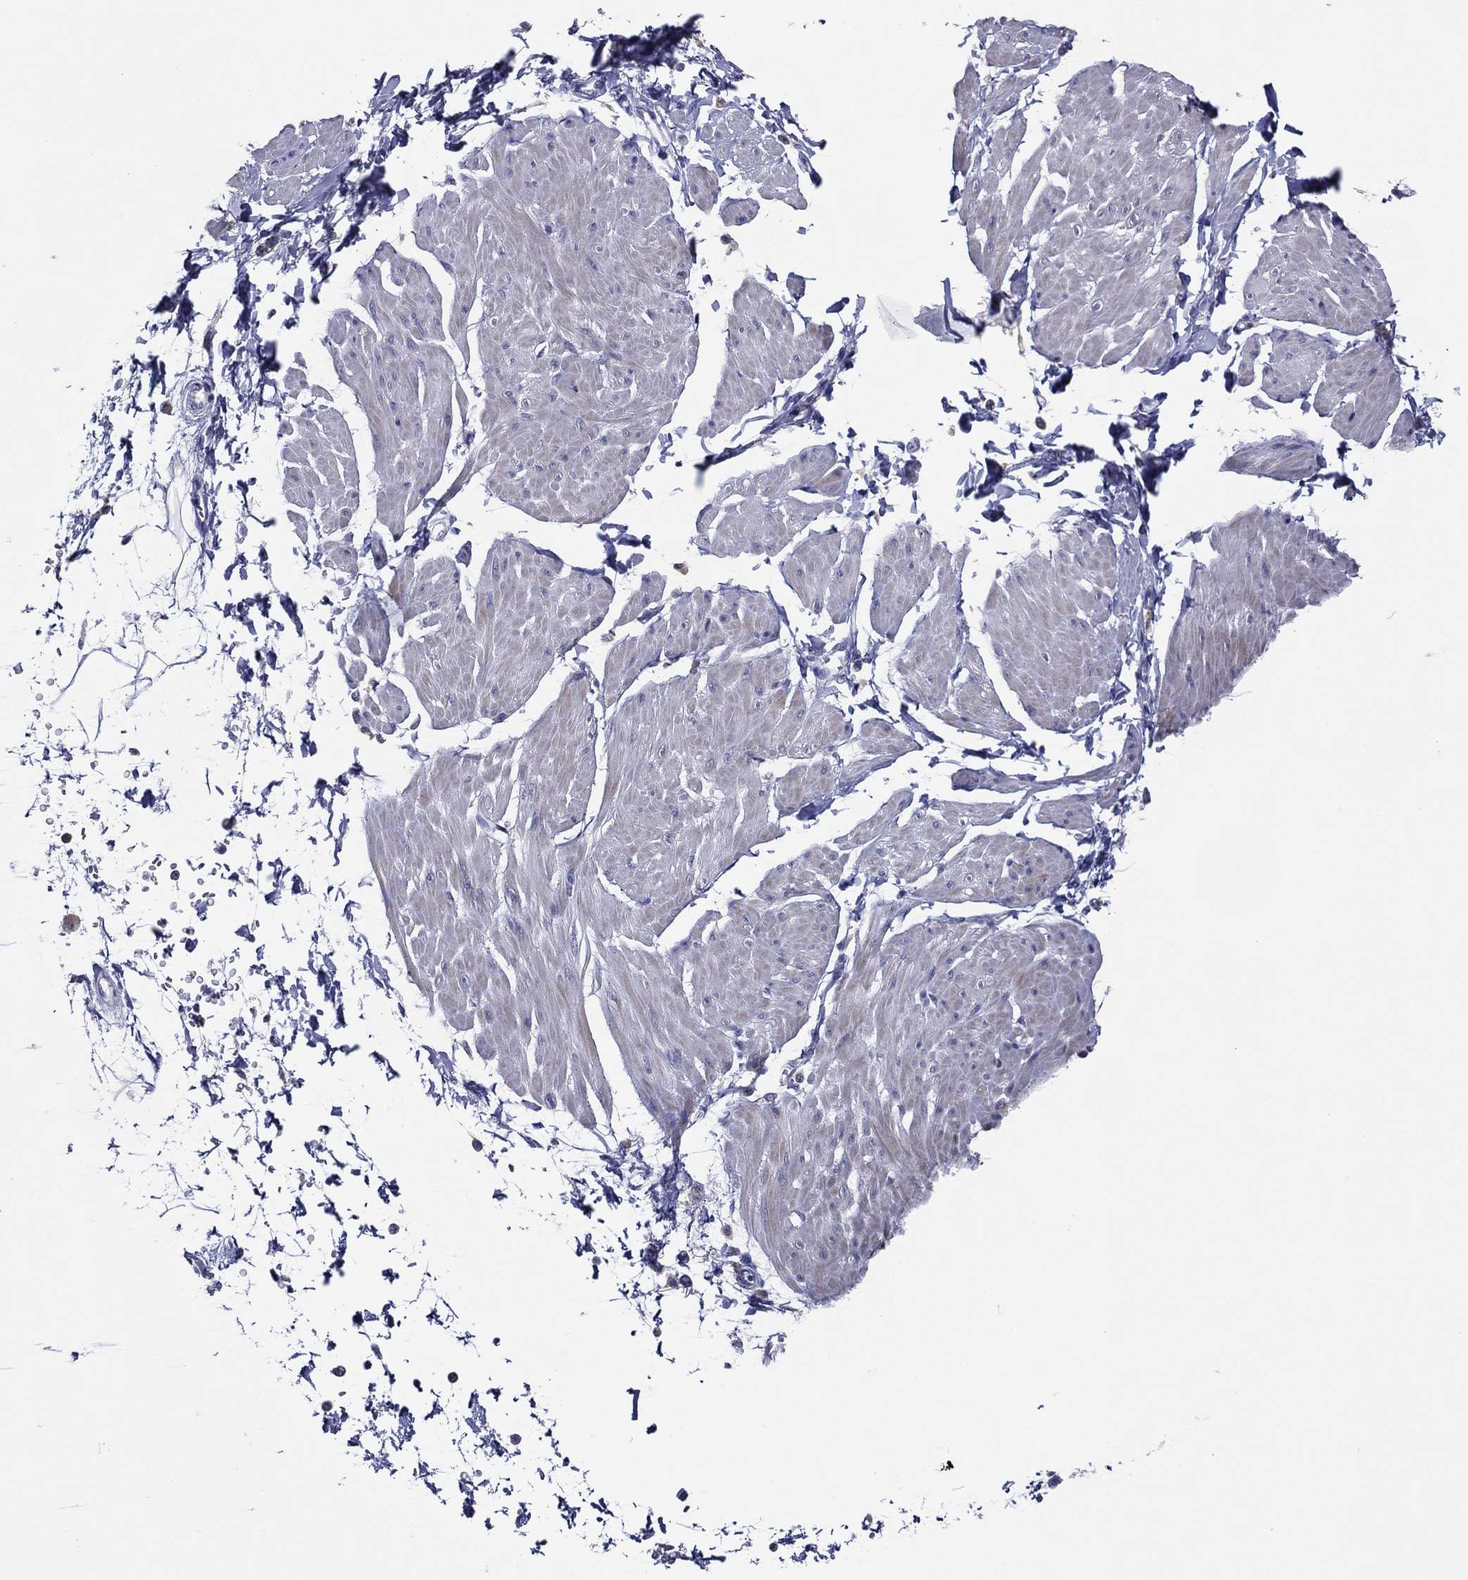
{"staining": {"intensity": "negative", "quantity": "none", "location": "none"}, "tissue": "smooth muscle", "cell_type": "Smooth muscle cells", "image_type": "normal", "snomed": [{"axis": "morphology", "description": "Normal tissue, NOS"}, {"axis": "topography", "description": "Adipose tissue"}, {"axis": "topography", "description": "Smooth muscle"}, {"axis": "topography", "description": "Peripheral nerve tissue"}], "caption": "Micrograph shows no protein expression in smooth muscle cells of benign smooth muscle. The staining was performed using DAB to visualize the protein expression in brown, while the nuclei were stained in blue with hematoxylin (Magnification: 20x).", "gene": "TFAP2A", "patient": {"sex": "male", "age": 83}}